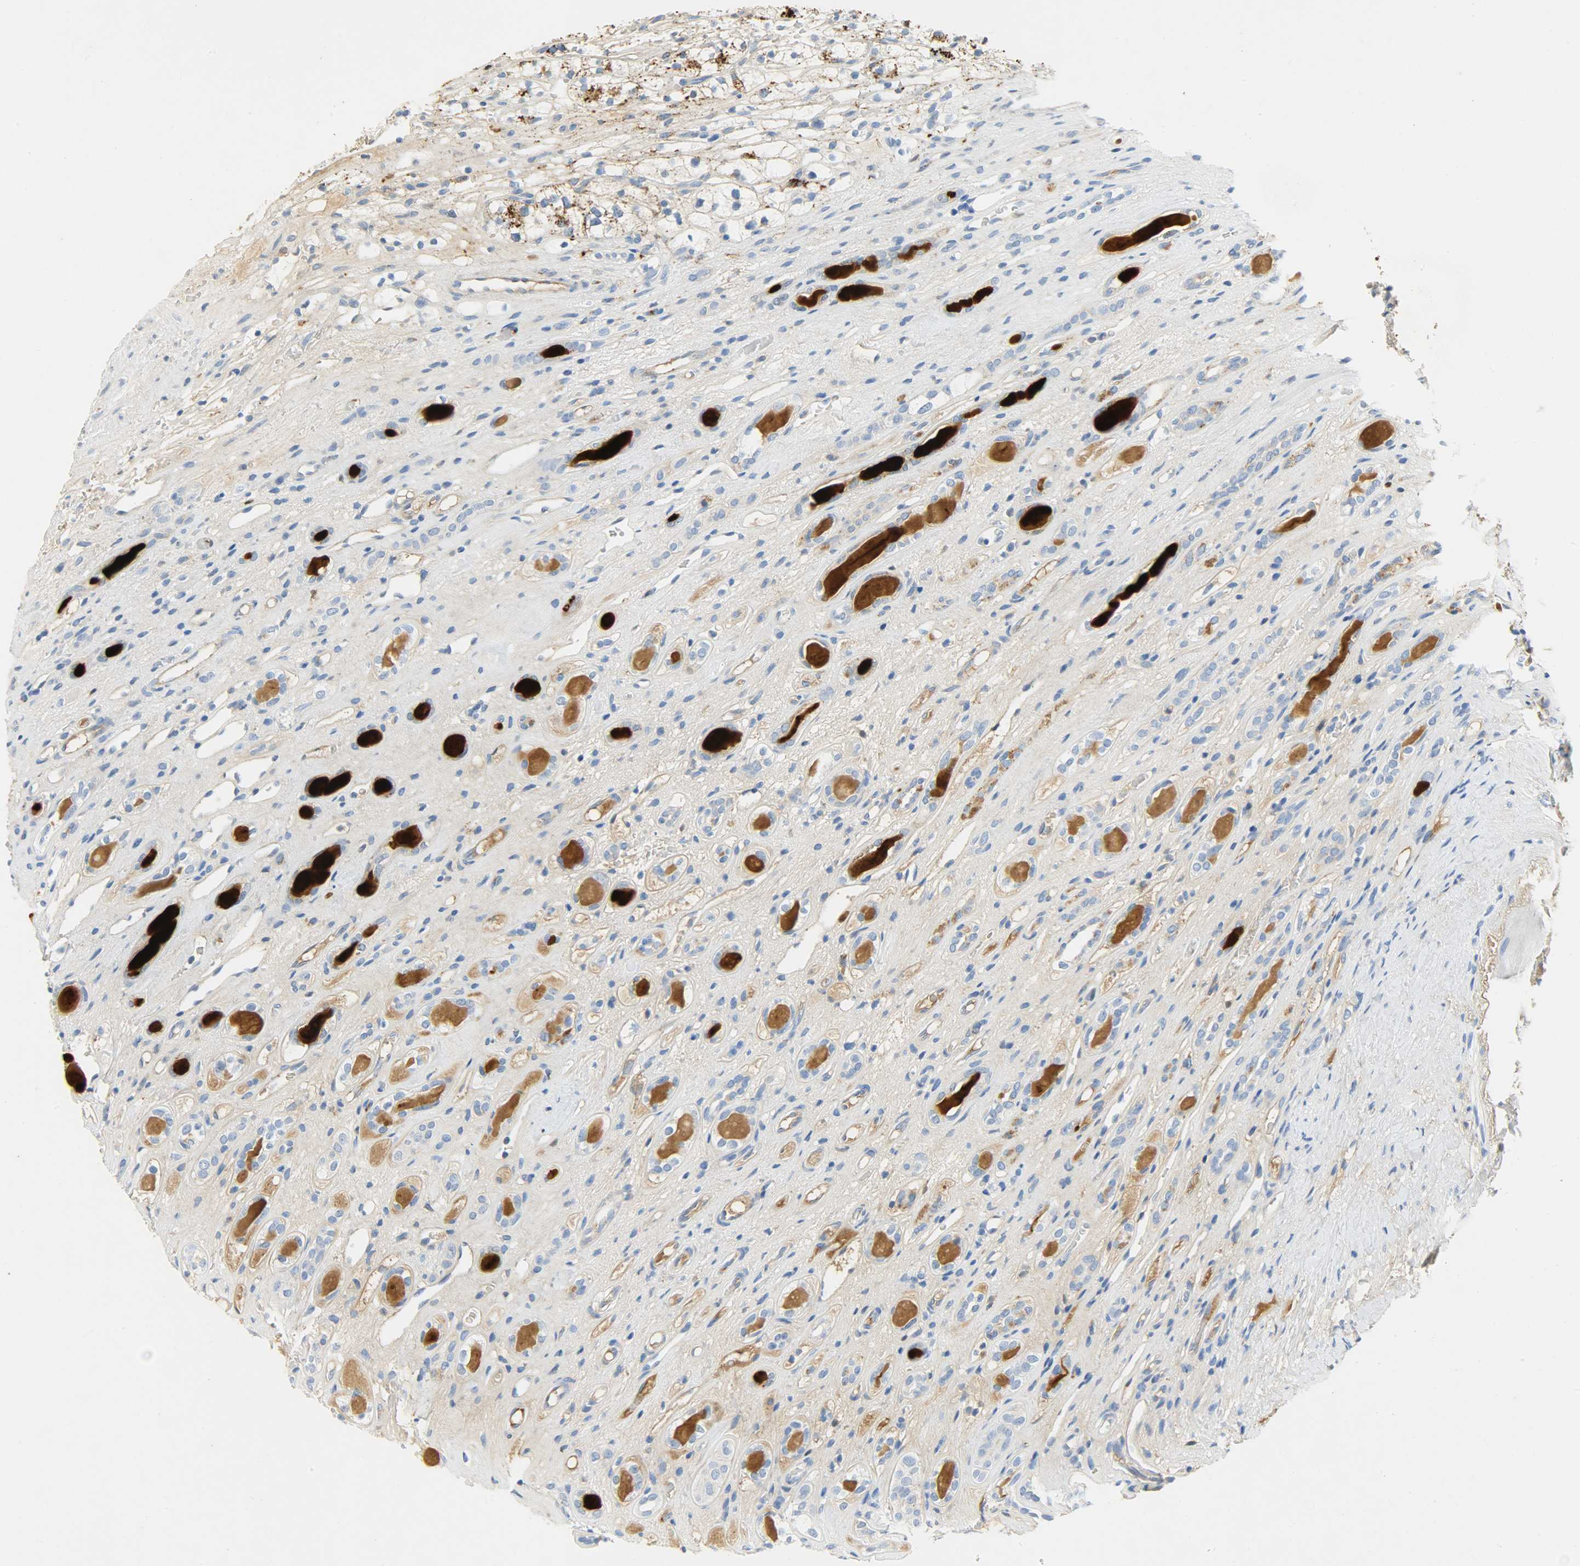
{"staining": {"intensity": "strong", "quantity": "25%-75%", "location": "cytoplasmic/membranous"}, "tissue": "renal cancer", "cell_type": "Tumor cells", "image_type": "cancer", "snomed": [{"axis": "morphology", "description": "Adenocarcinoma, NOS"}, {"axis": "topography", "description": "Kidney"}], "caption": "This is an image of IHC staining of renal cancer, which shows strong positivity in the cytoplasmic/membranous of tumor cells.", "gene": "CRP", "patient": {"sex": "female", "age": 60}}